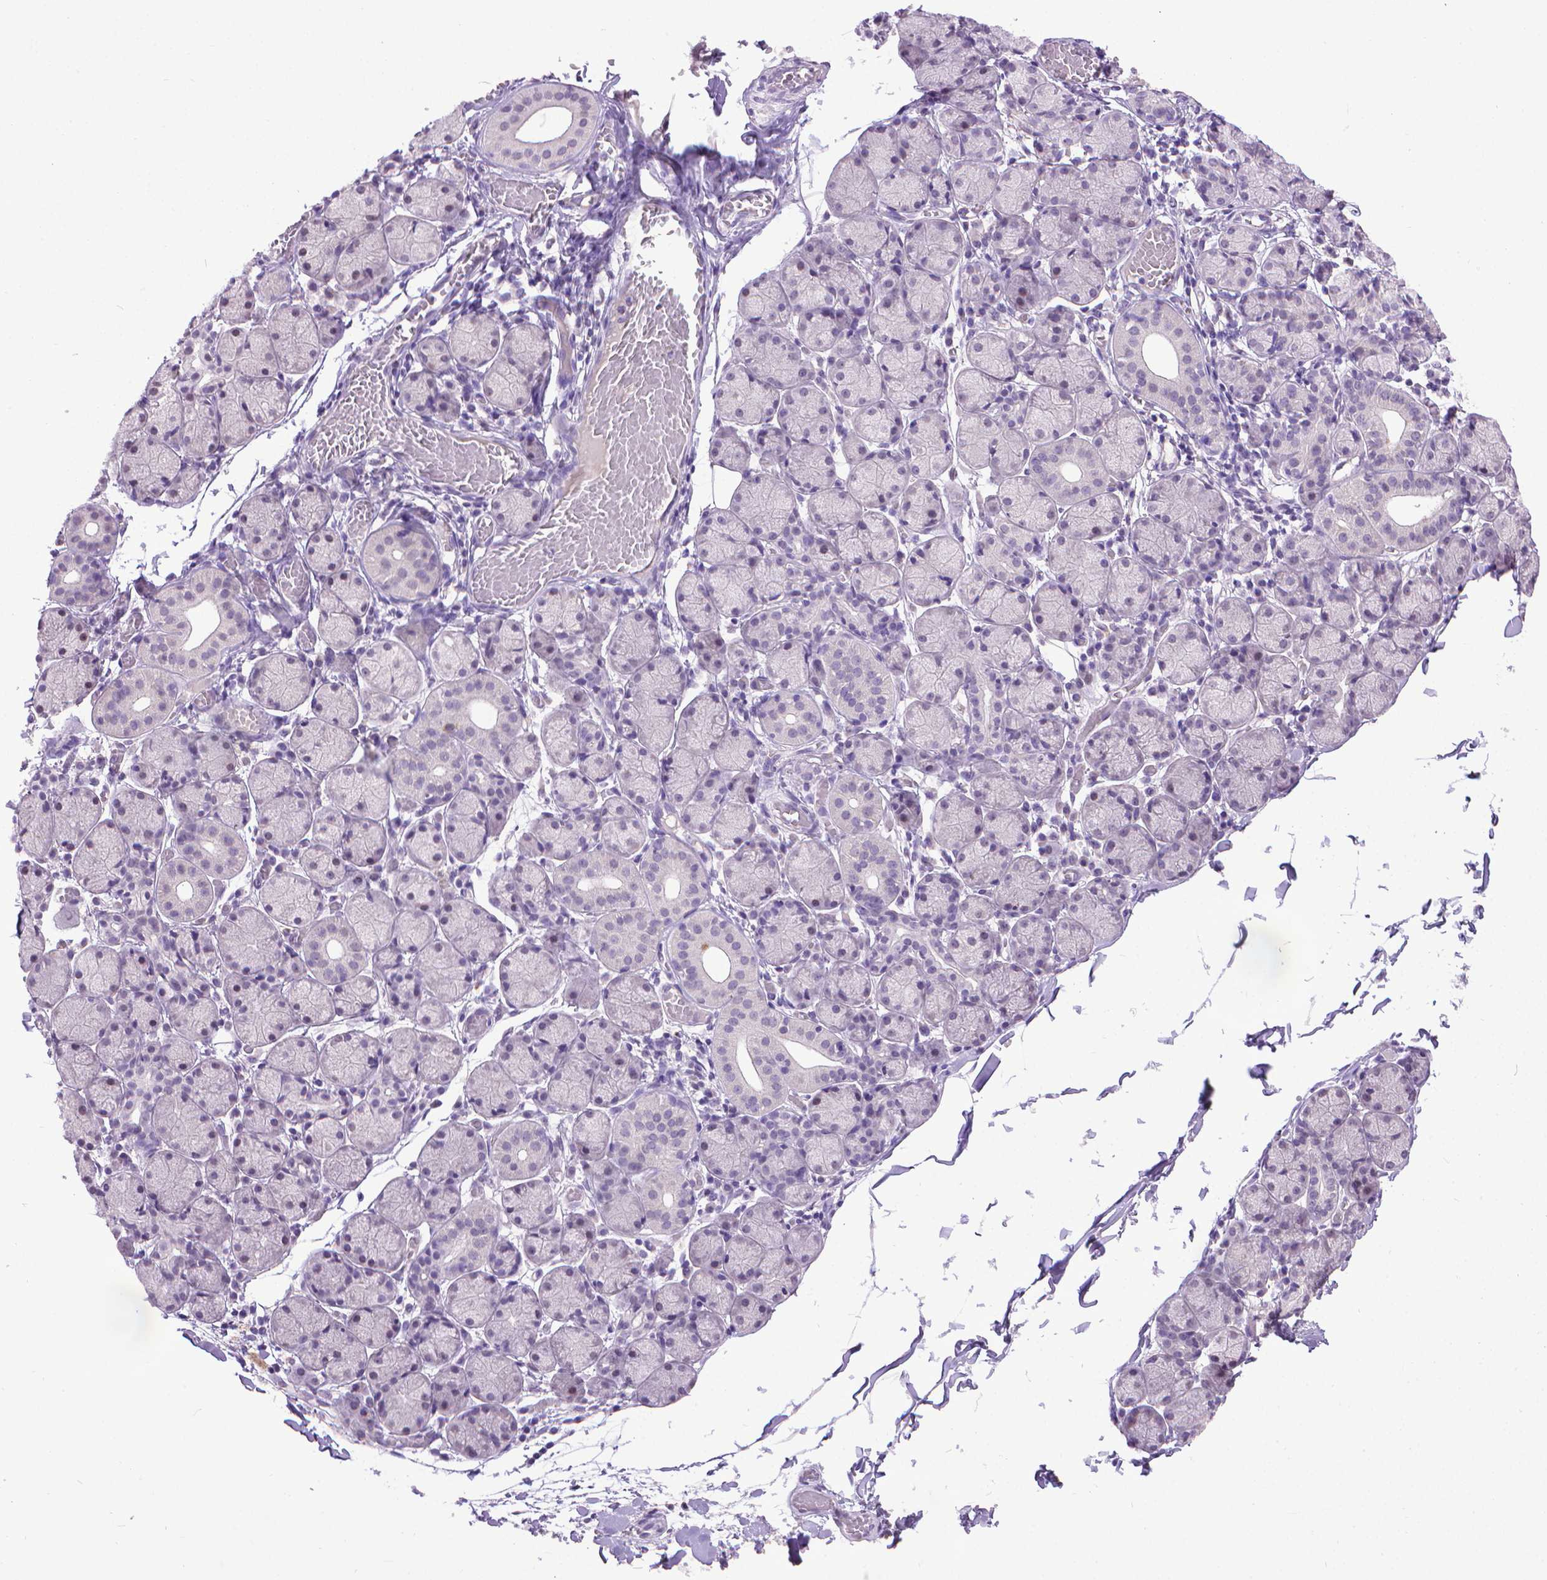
{"staining": {"intensity": "weak", "quantity": "<25%", "location": "cytoplasmic/membranous"}, "tissue": "salivary gland", "cell_type": "Glandular cells", "image_type": "normal", "snomed": [{"axis": "morphology", "description": "Normal tissue, NOS"}, {"axis": "topography", "description": "Salivary gland"}], "caption": "Immunohistochemical staining of normal human salivary gland shows no significant staining in glandular cells. Nuclei are stained in blue.", "gene": "KMO", "patient": {"sex": "female", "age": 24}}